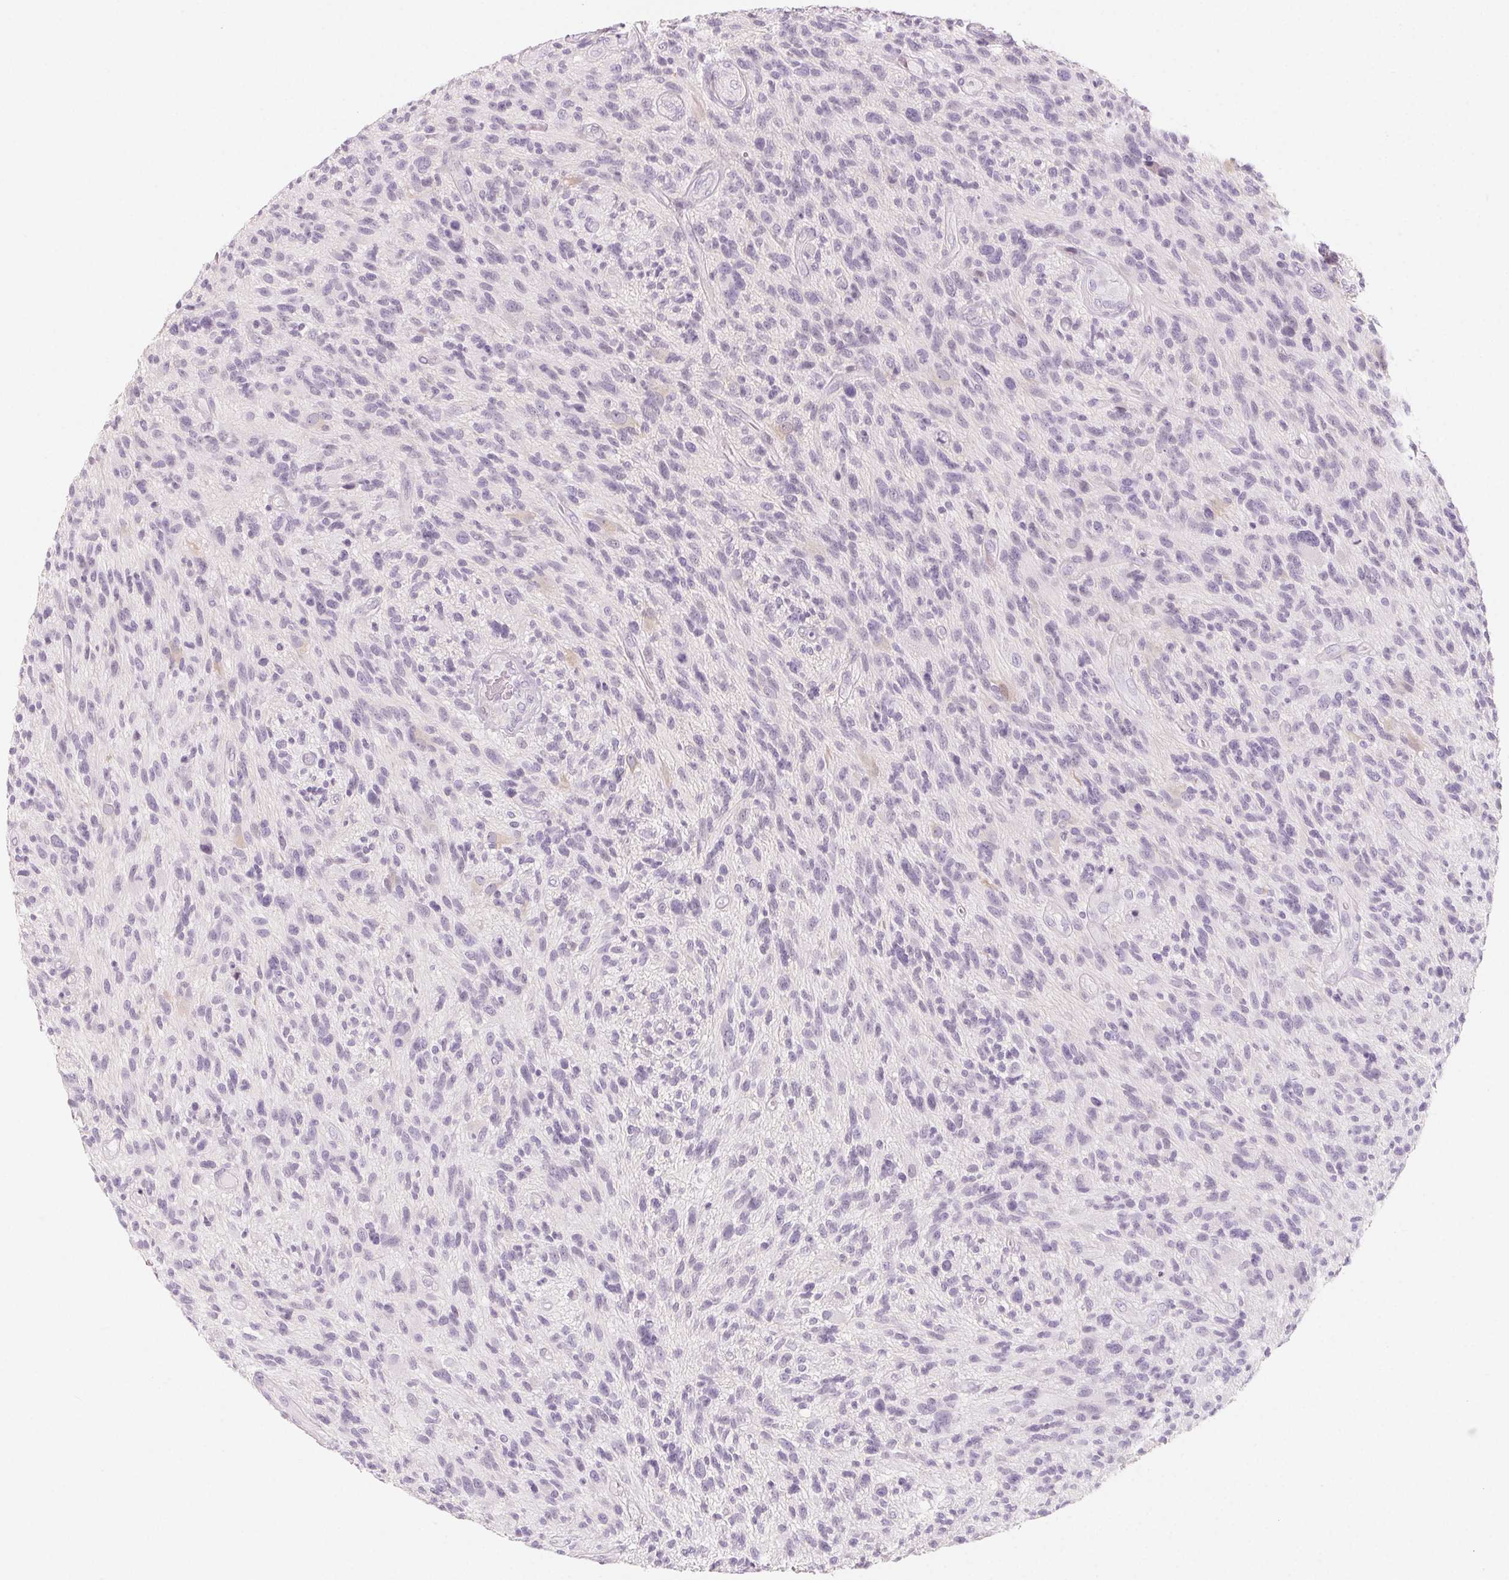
{"staining": {"intensity": "negative", "quantity": "none", "location": "none"}, "tissue": "glioma", "cell_type": "Tumor cells", "image_type": "cancer", "snomed": [{"axis": "morphology", "description": "Glioma, malignant, High grade"}, {"axis": "topography", "description": "Brain"}], "caption": "Immunohistochemistry (IHC) of human glioma demonstrates no positivity in tumor cells.", "gene": "SH3GL2", "patient": {"sex": "male", "age": 47}}